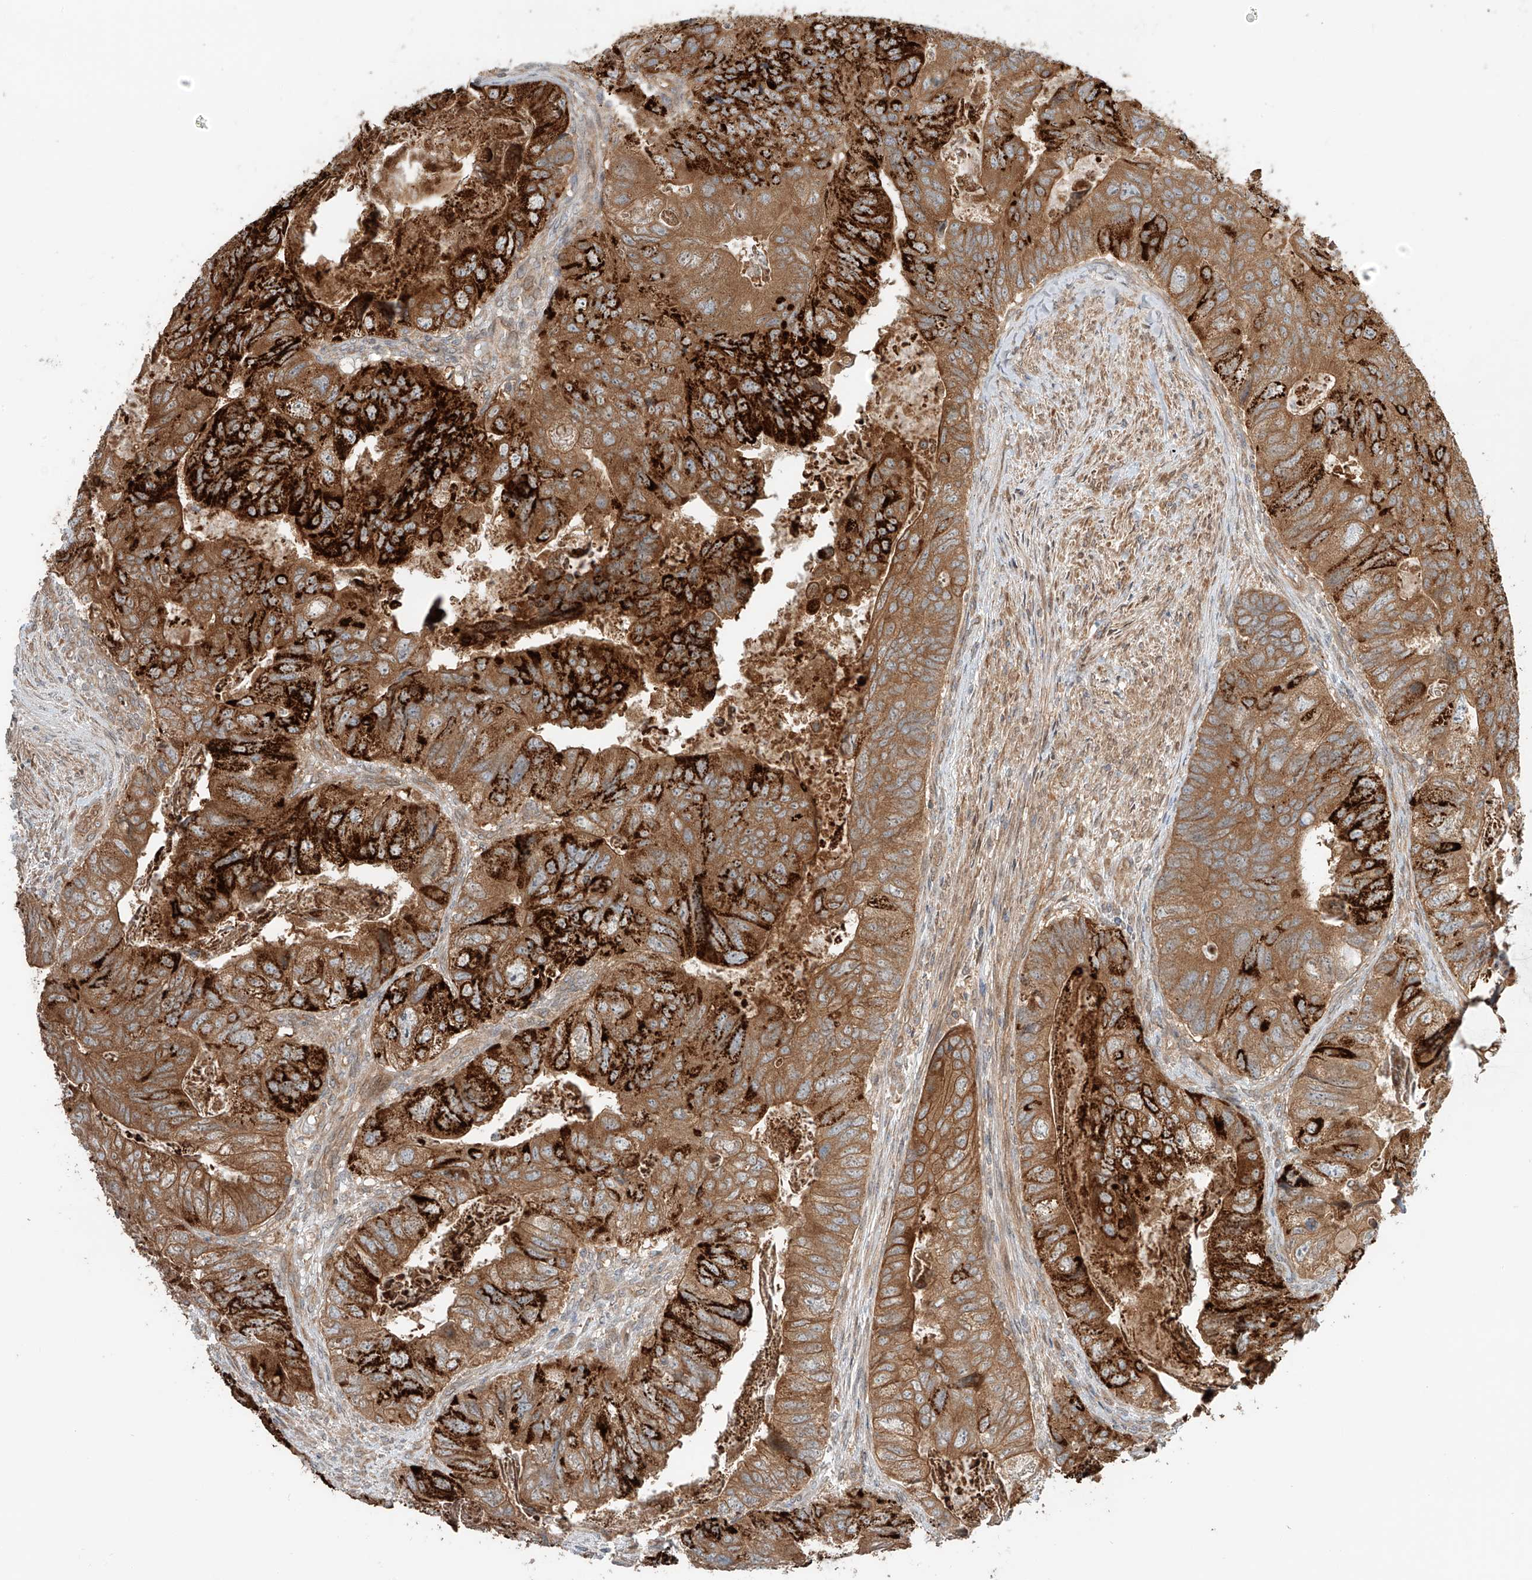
{"staining": {"intensity": "strong", "quantity": ">75%", "location": "cytoplasmic/membranous"}, "tissue": "colorectal cancer", "cell_type": "Tumor cells", "image_type": "cancer", "snomed": [{"axis": "morphology", "description": "Adenocarcinoma, NOS"}, {"axis": "topography", "description": "Rectum"}], "caption": "This histopathology image exhibits immunohistochemistry (IHC) staining of colorectal cancer (adenocarcinoma), with high strong cytoplasmic/membranous staining in approximately >75% of tumor cells.", "gene": "CEP162", "patient": {"sex": "male", "age": 63}}